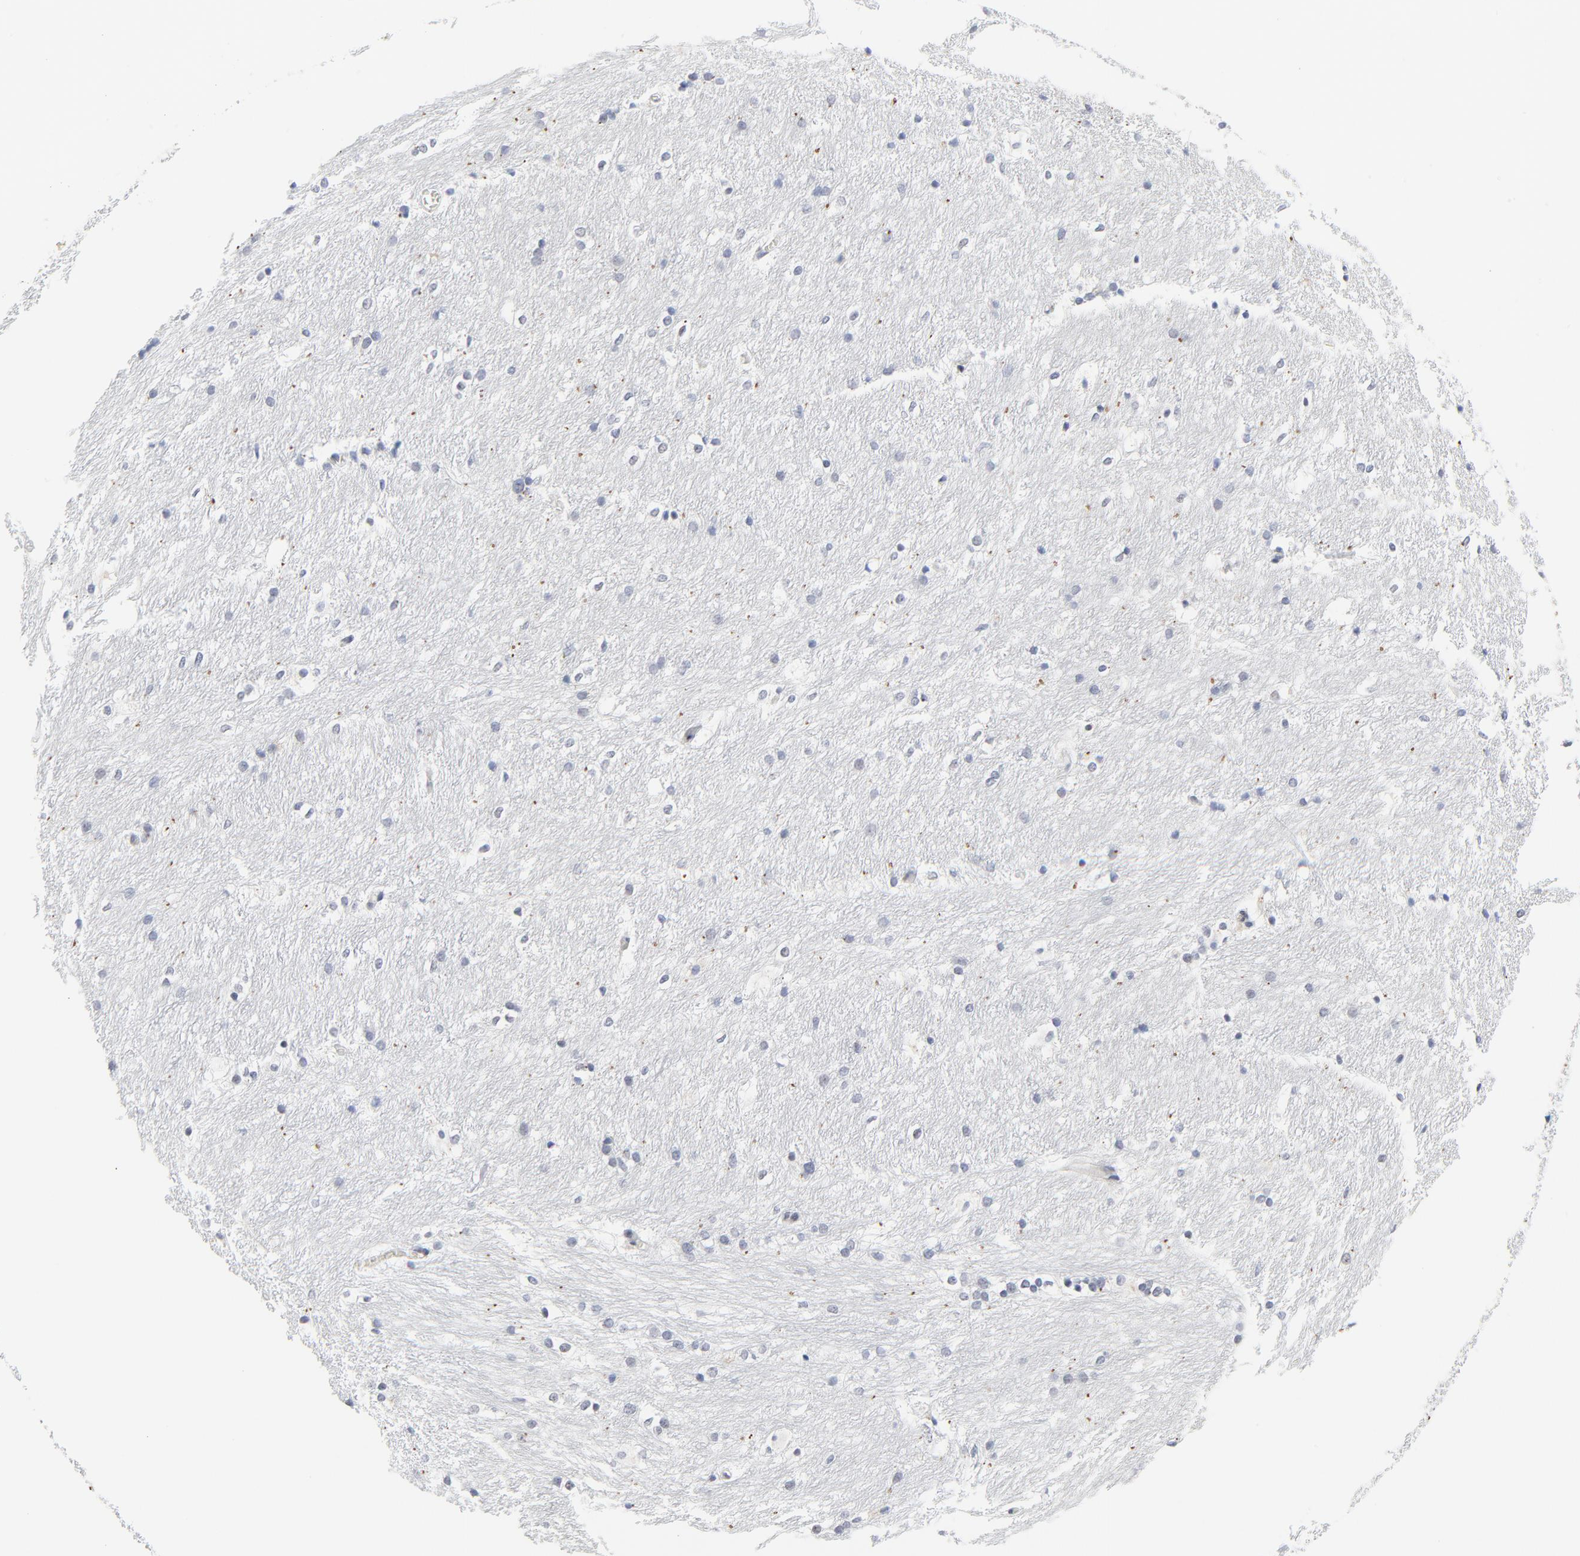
{"staining": {"intensity": "negative", "quantity": "none", "location": "none"}, "tissue": "caudate", "cell_type": "Glial cells", "image_type": "normal", "snomed": [{"axis": "morphology", "description": "Normal tissue, NOS"}, {"axis": "topography", "description": "Lateral ventricle wall"}], "caption": "High magnification brightfield microscopy of normal caudate stained with DAB (brown) and counterstained with hematoxylin (blue): glial cells show no significant positivity. (Immunohistochemistry (ihc), brightfield microscopy, high magnification).", "gene": "ZNF589", "patient": {"sex": "female", "age": 19}}